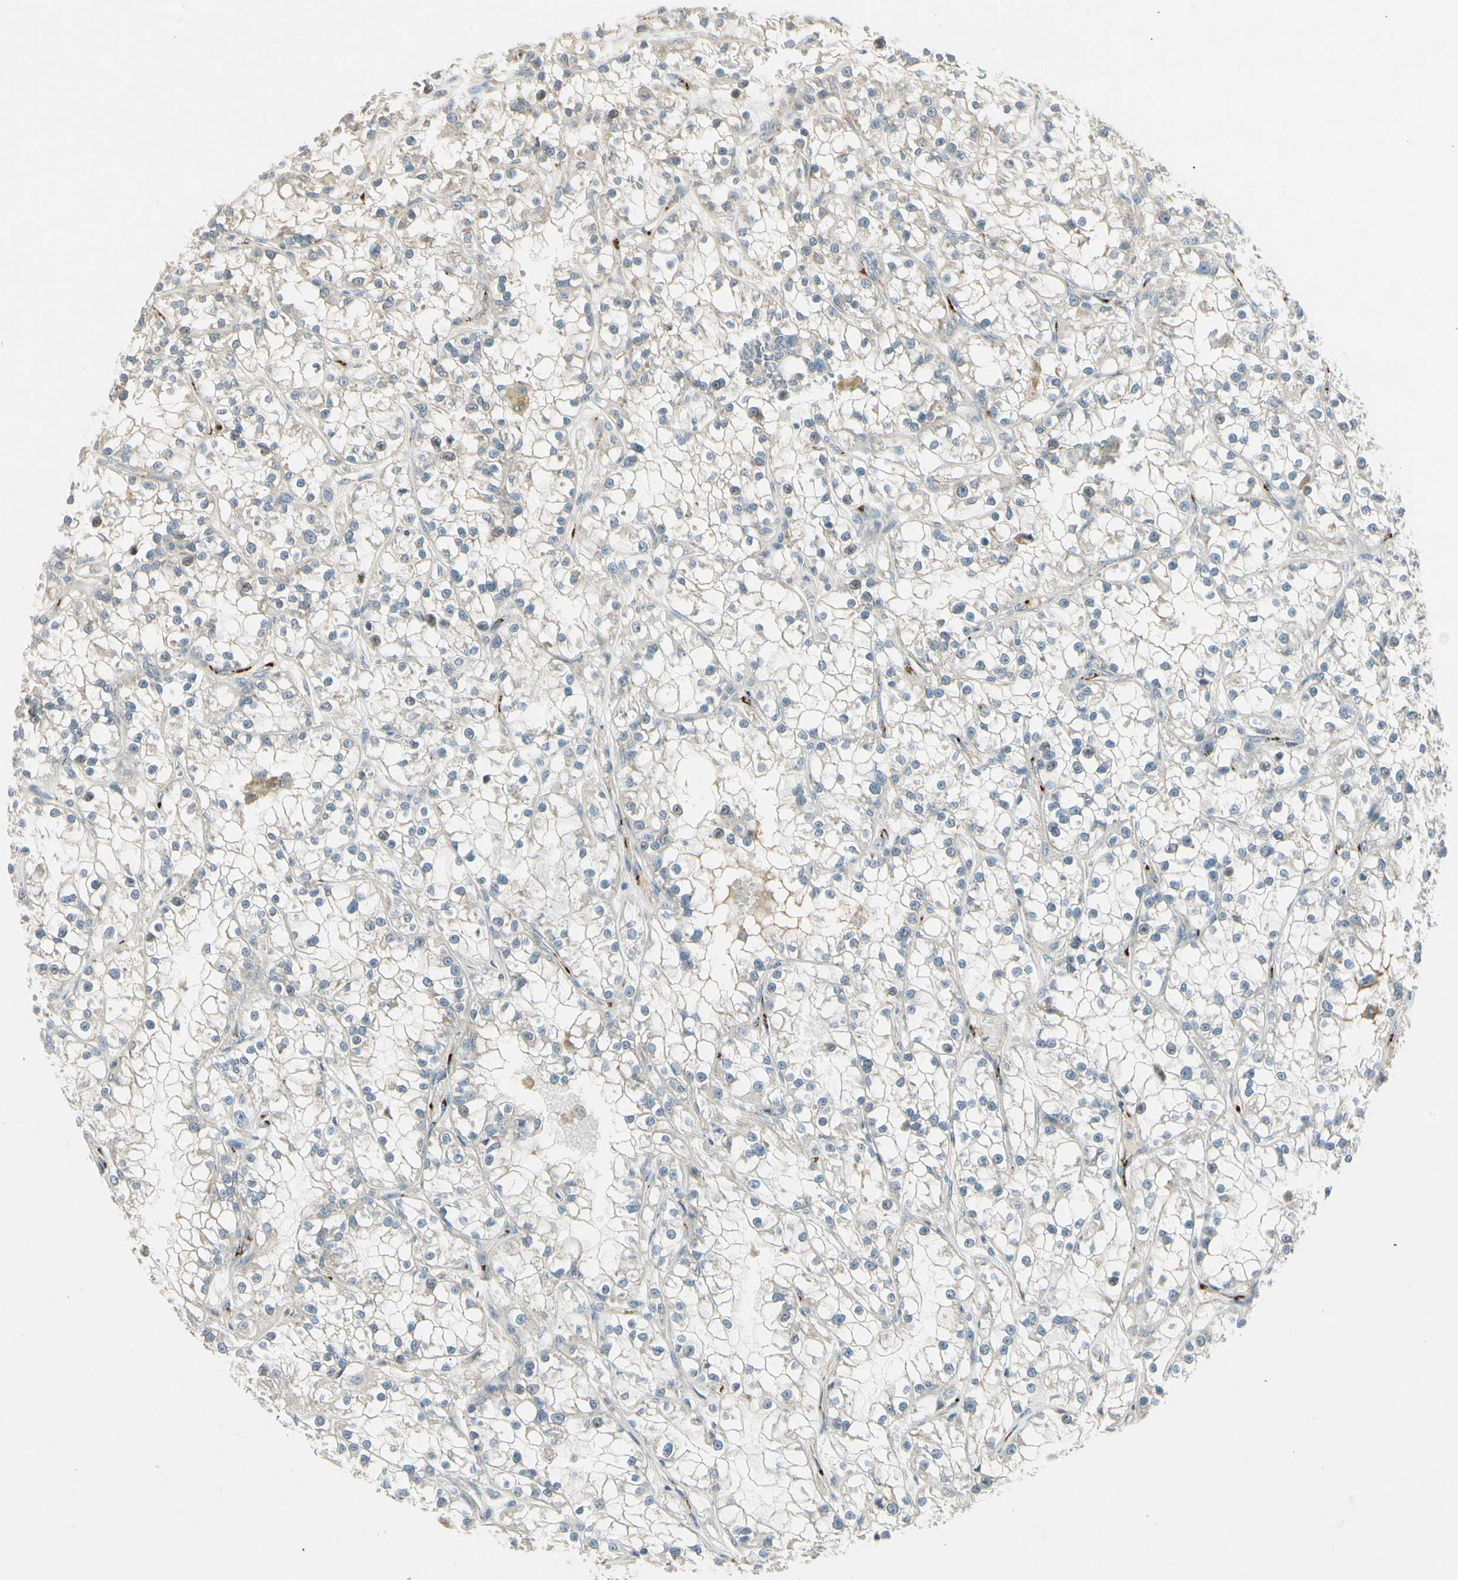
{"staining": {"intensity": "weak", "quantity": "25%-75%", "location": "cytoplasmic/membranous"}, "tissue": "renal cancer", "cell_type": "Tumor cells", "image_type": "cancer", "snomed": [{"axis": "morphology", "description": "Adenocarcinoma, NOS"}, {"axis": "topography", "description": "Kidney"}], "caption": "DAB immunohistochemical staining of human renal adenocarcinoma shows weak cytoplasmic/membranous protein positivity in about 25%-75% of tumor cells.", "gene": "MANSC1", "patient": {"sex": "female", "age": 52}}